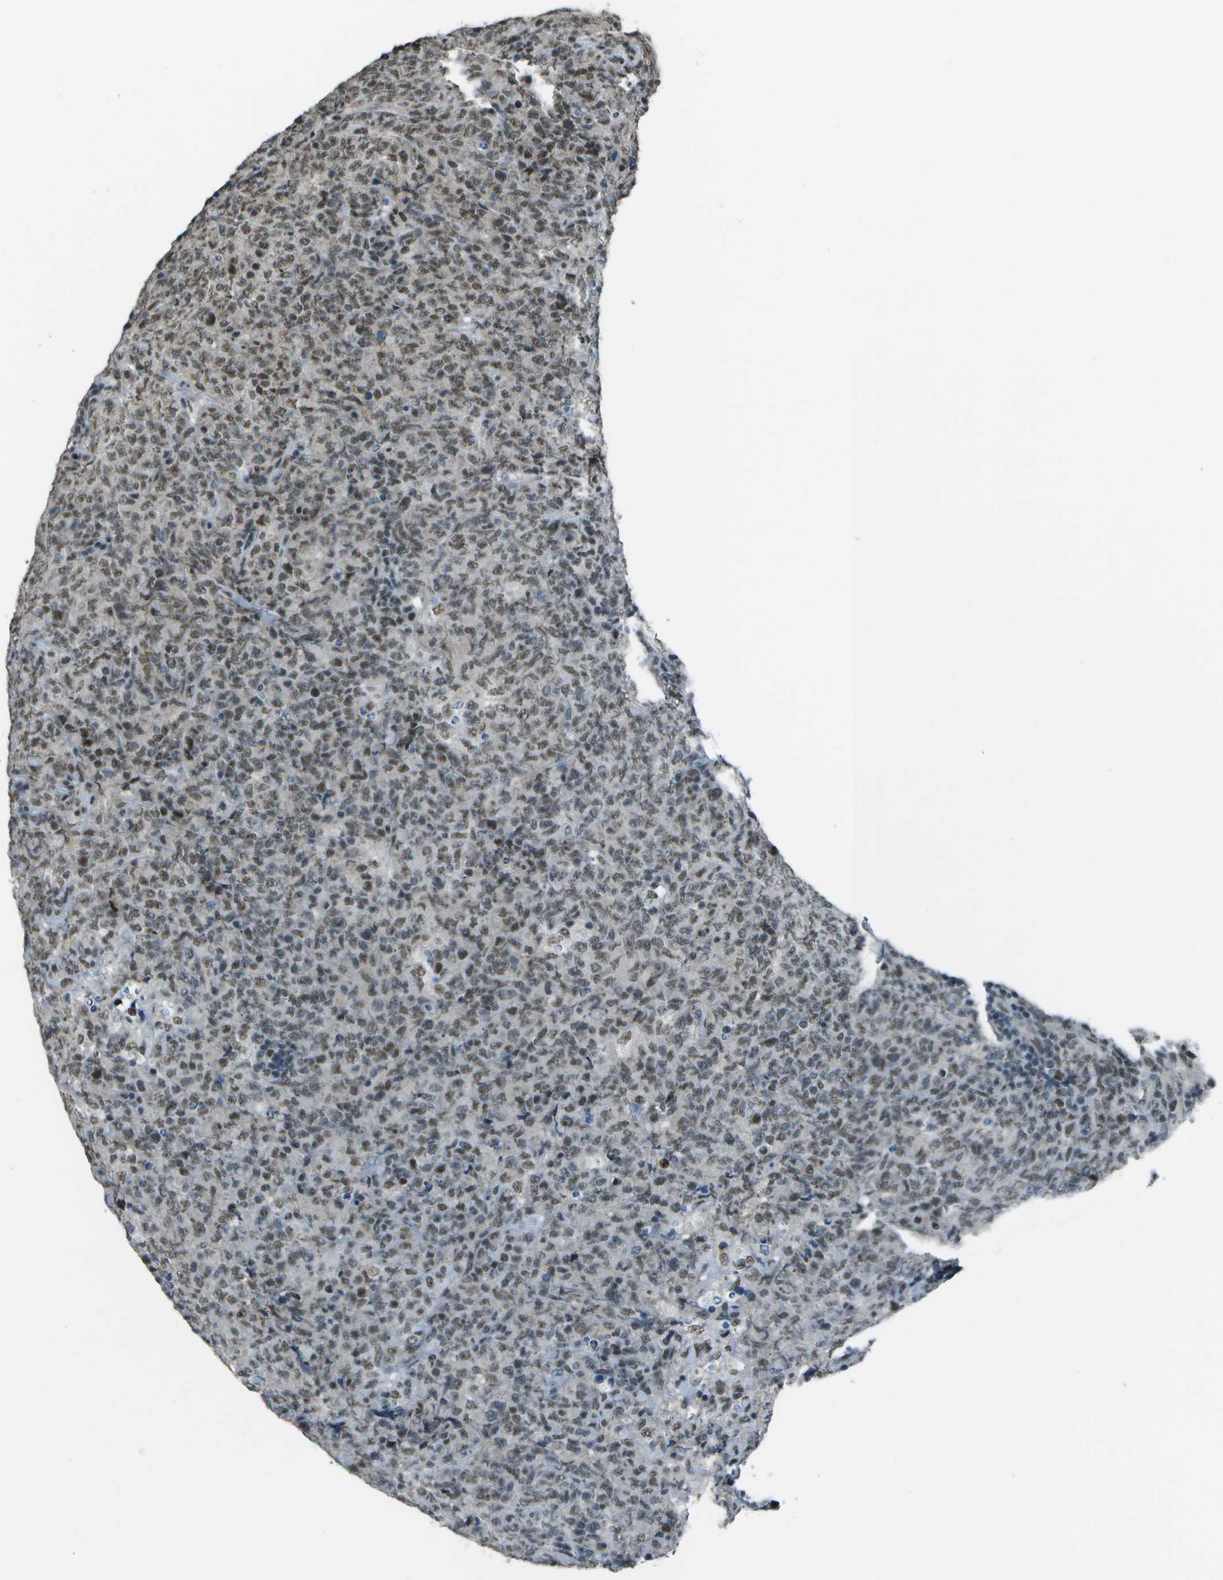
{"staining": {"intensity": "weak", "quantity": ">75%", "location": "nuclear"}, "tissue": "lymphoma", "cell_type": "Tumor cells", "image_type": "cancer", "snomed": [{"axis": "morphology", "description": "Malignant lymphoma, non-Hodgkin's type, High grade"}, {"axis": "topography", "description": "Tonsil"}], "caption": "Protein analysis of high-grade malignant lymphoma, non-Hodgkin's type tissue displays weak nuclear staining in about >75% of tumor cells. Nuclei are stained in blue.", "gene": "DEPDC1", "patient": {"sex": "female", "age": 36}}